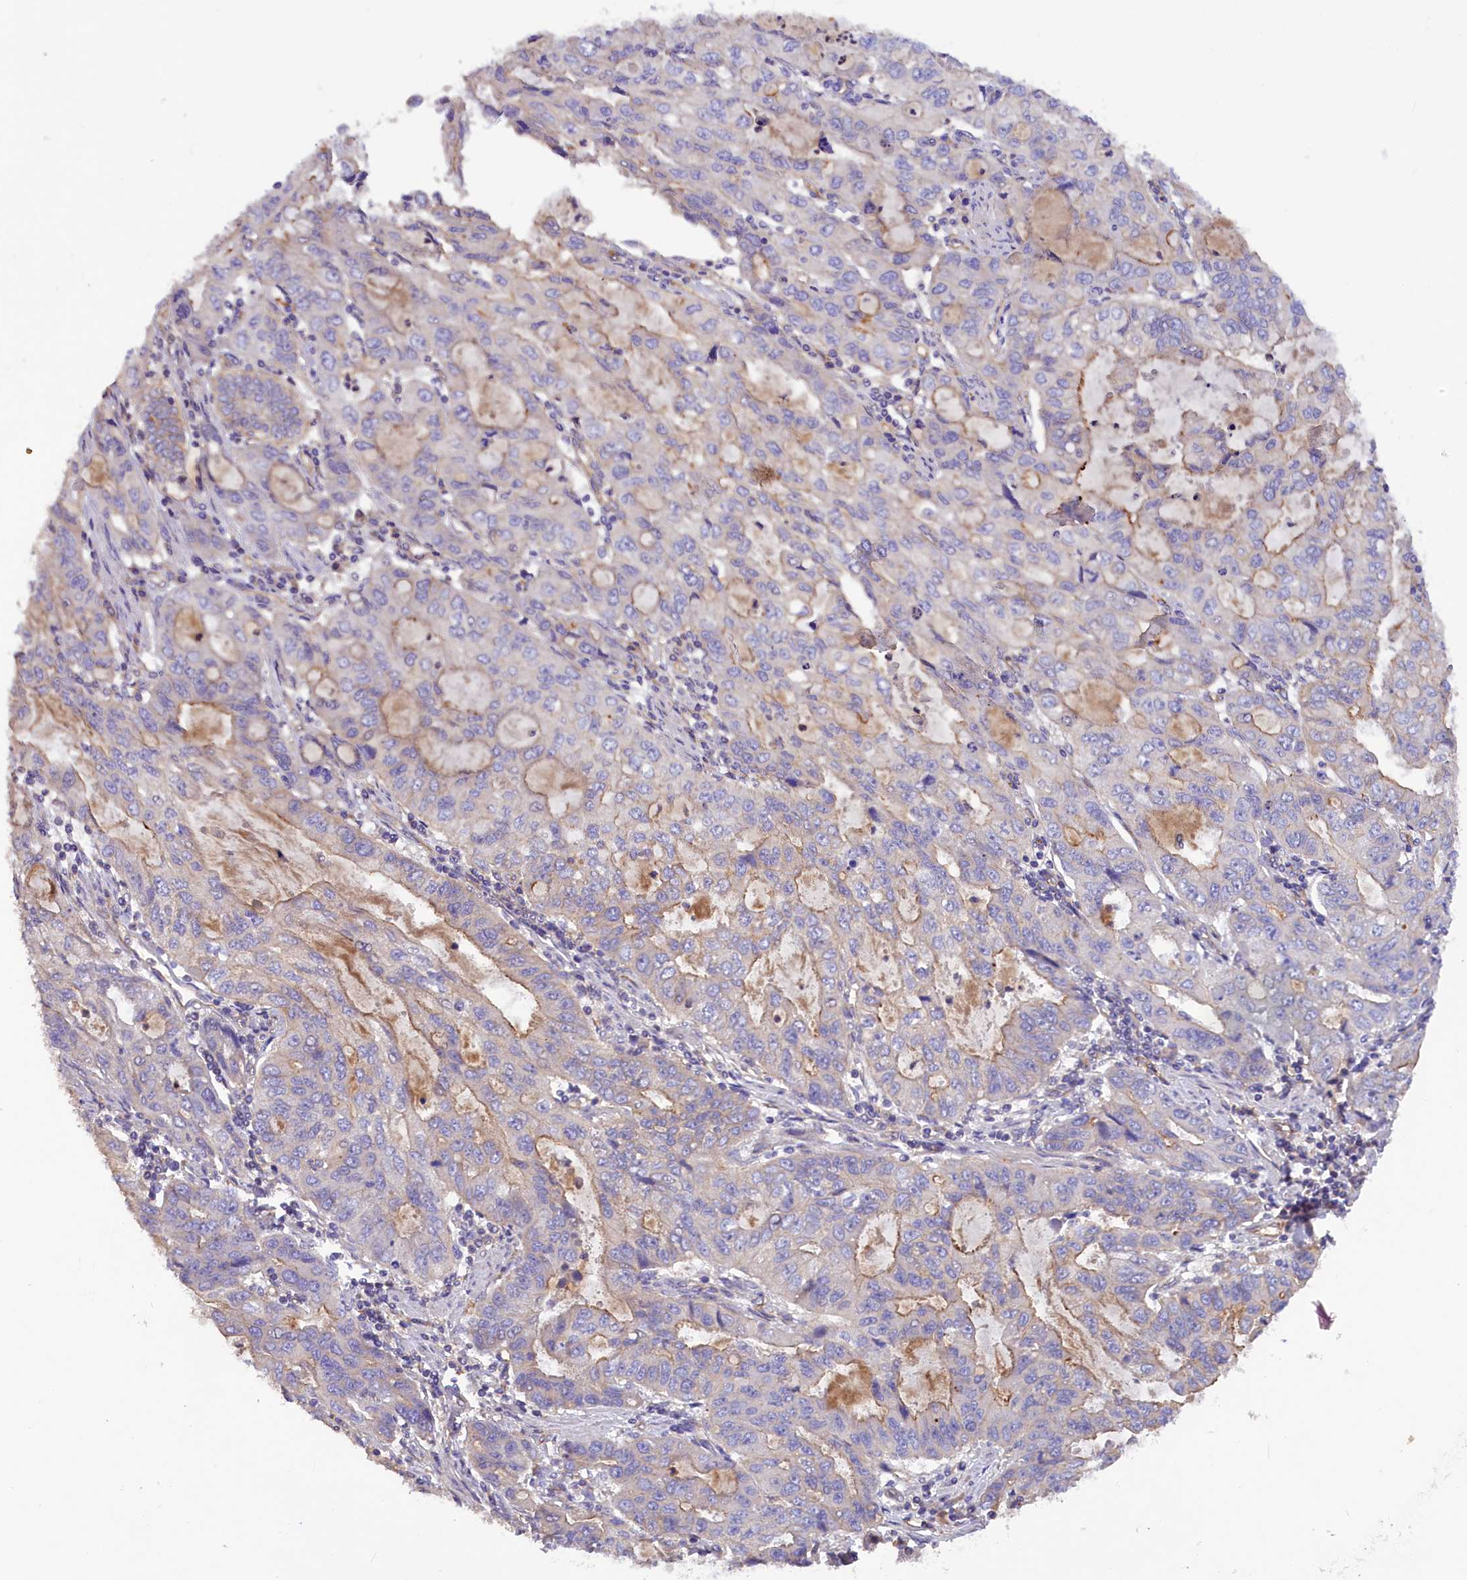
{"staining": {"intensity": "weak", "quantity": "25%-75%", "location": "cytoplasmic/membranous"}, "tissue": "stomach cancer", "cell_type": "Tumor cells", "image_type": "cancer", "snomed": [{"axis": "morphology", "description": "Adenocarcinoma, NOS"}, {"axis": "topography", "description": "Stomach, upper"}], "caption": "Protein staining reveals weak cytoplasmic/membranous expression in approximately 25%-75% of tumor cells in stomach adenocarcinoma.", "gene": "ERMARD", "patient": {"sex": "female", "age": 52}}